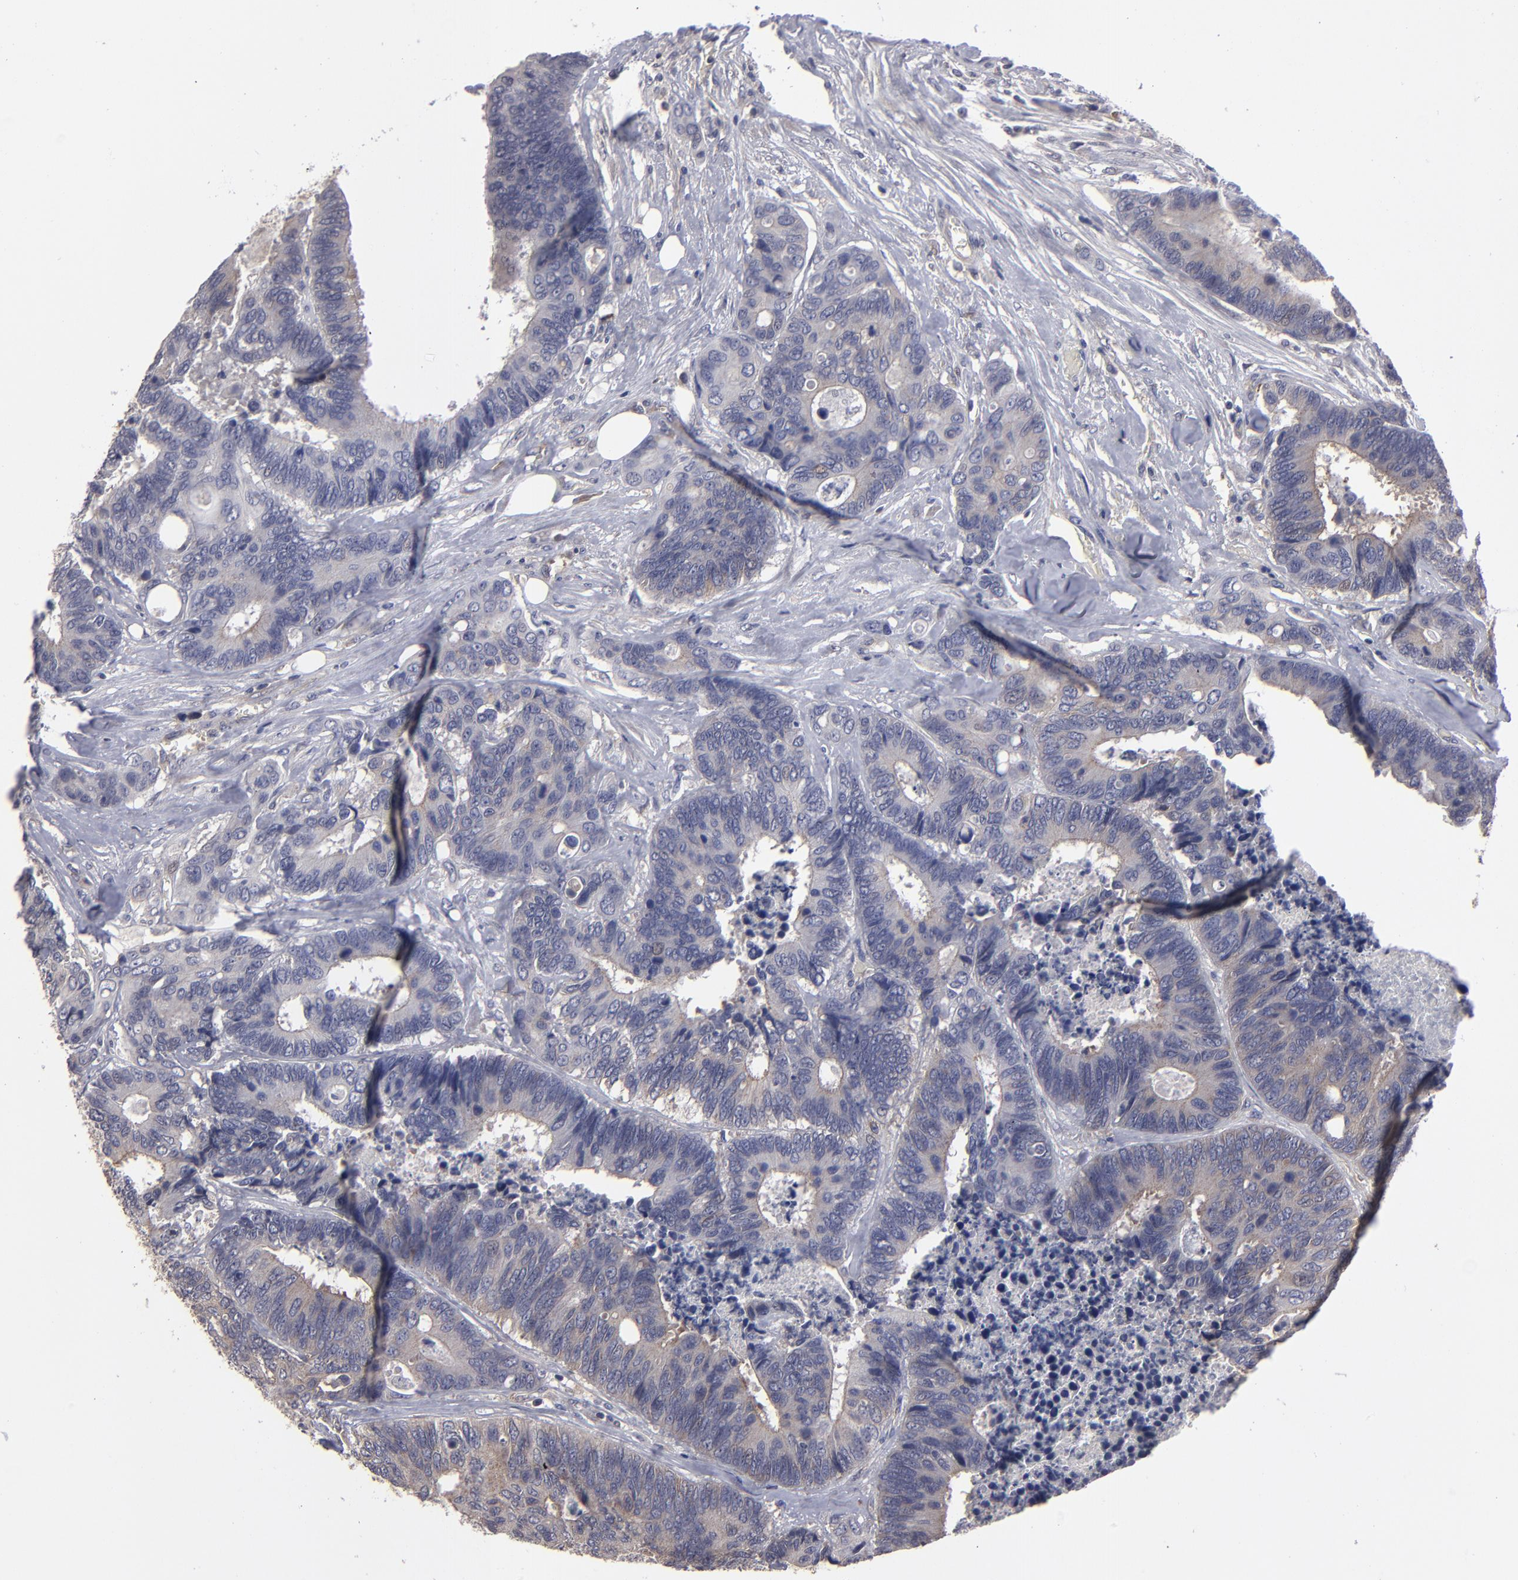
{"staining": {"intensity": "weak", "quantity": ">75%", "location": "cytoplasmic/membranous"}, "tissue": "colorectal cancer", "cell_type": "Tumor cells", "image_type": "cancer", "snomed": [{"axis": "morphology", "description": "Adenocarcinoma, NOS"}, {"axis": "topography", "description": "Rectum"}], "caption": "Weak cytoplasmic/membranous expression is present in approximately >75% of tumor cells in colorectal adenocarcinoma.", "gene": "CEP97", "patient": {"sex": "male", "age": 55}}